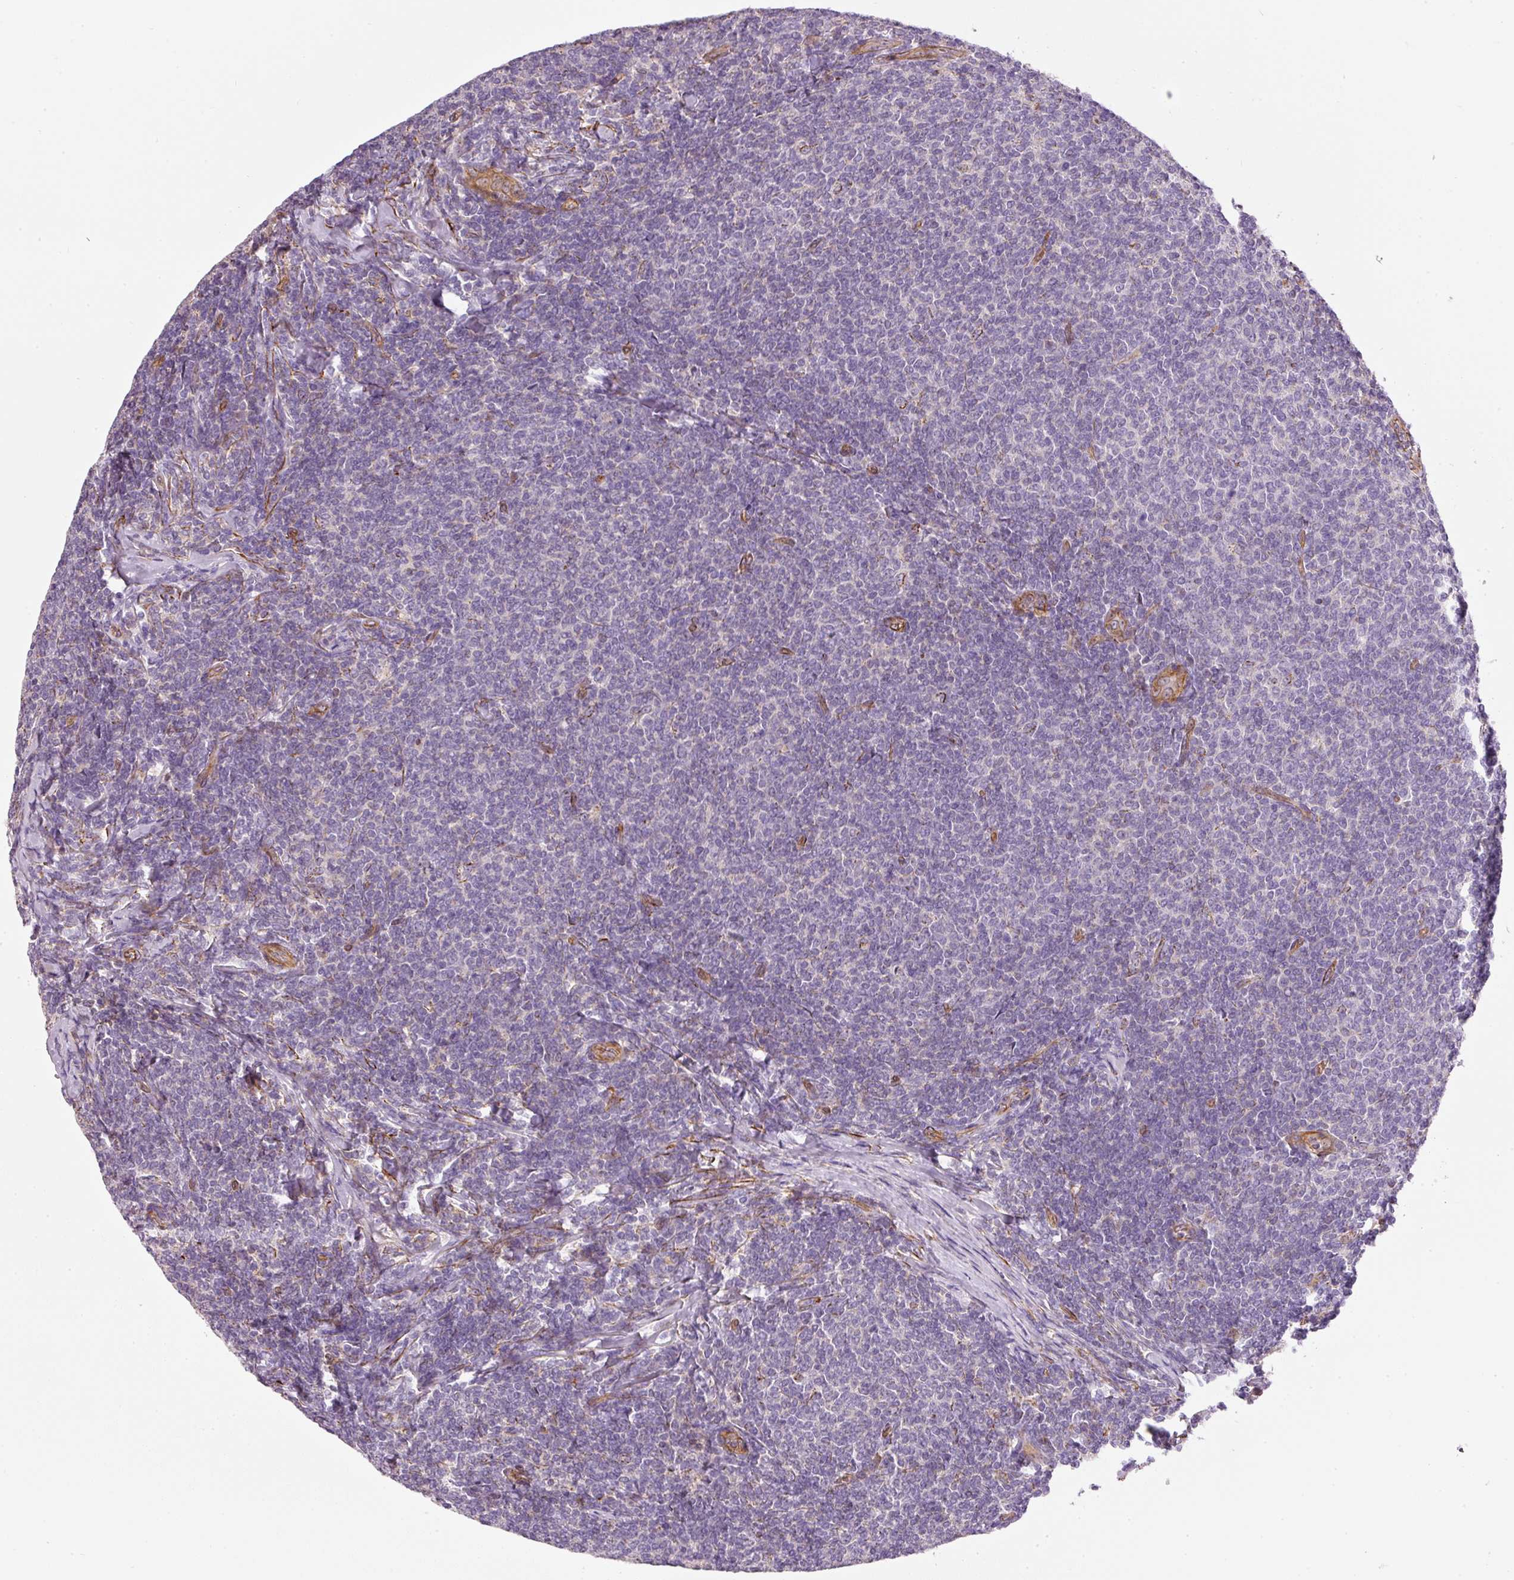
{"staining": {"intensity": "negative", "quantity": "none", "location": "none"}, "tissue": "lymphoma", "cell_type": "Tumor cells", "image_type": "cancer", "snomed": [{"axis": "morphology", "description": "Malignant lymphoma, non-Hodgkin's type, Low grade"}, {"axis": "topography", "description": "Lymph node"}], "caption": "Tumor cells show no significant protein expression in lymphoma.", "gene": "OSR2", "patient": {"sex": "male", "age": 52}}